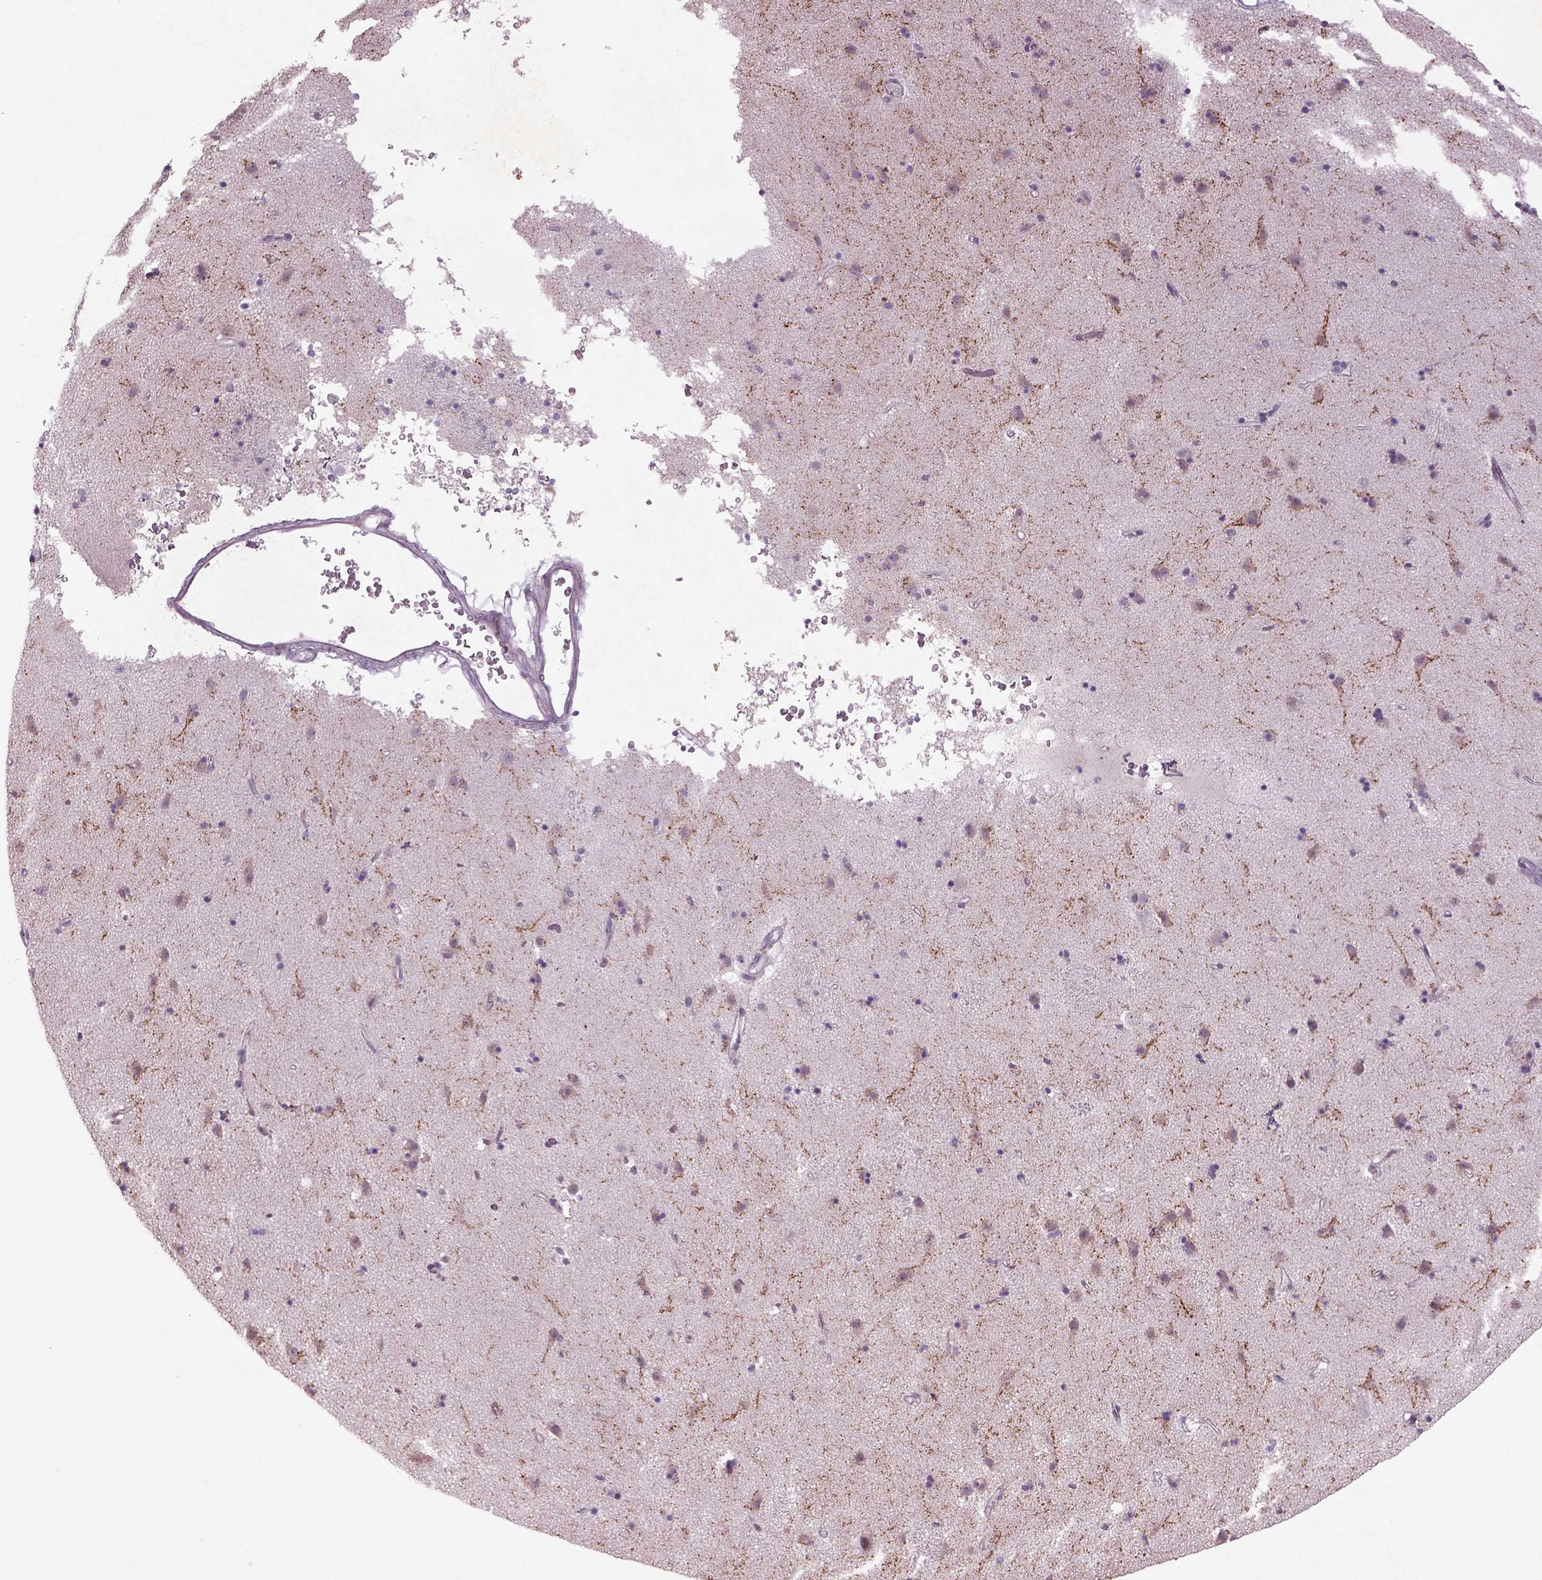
{"staining": {"intensity": "negative", "quantity": "none", "location": "none"}, "tissue": "caudate", "cell_type": "Glial cells", "image_type": "normal", "snomed": [{"axis": "morphology", "description": "Normal tissue, NOS"}, {"axis": "topography", "description": "Lateral ventricle wall"}], "caption": "Protein analysis of normal caudate demonstrates no significant expression in glial cells.", "gene": "PENK", "patient": {"sex": "female", "age": 71}}